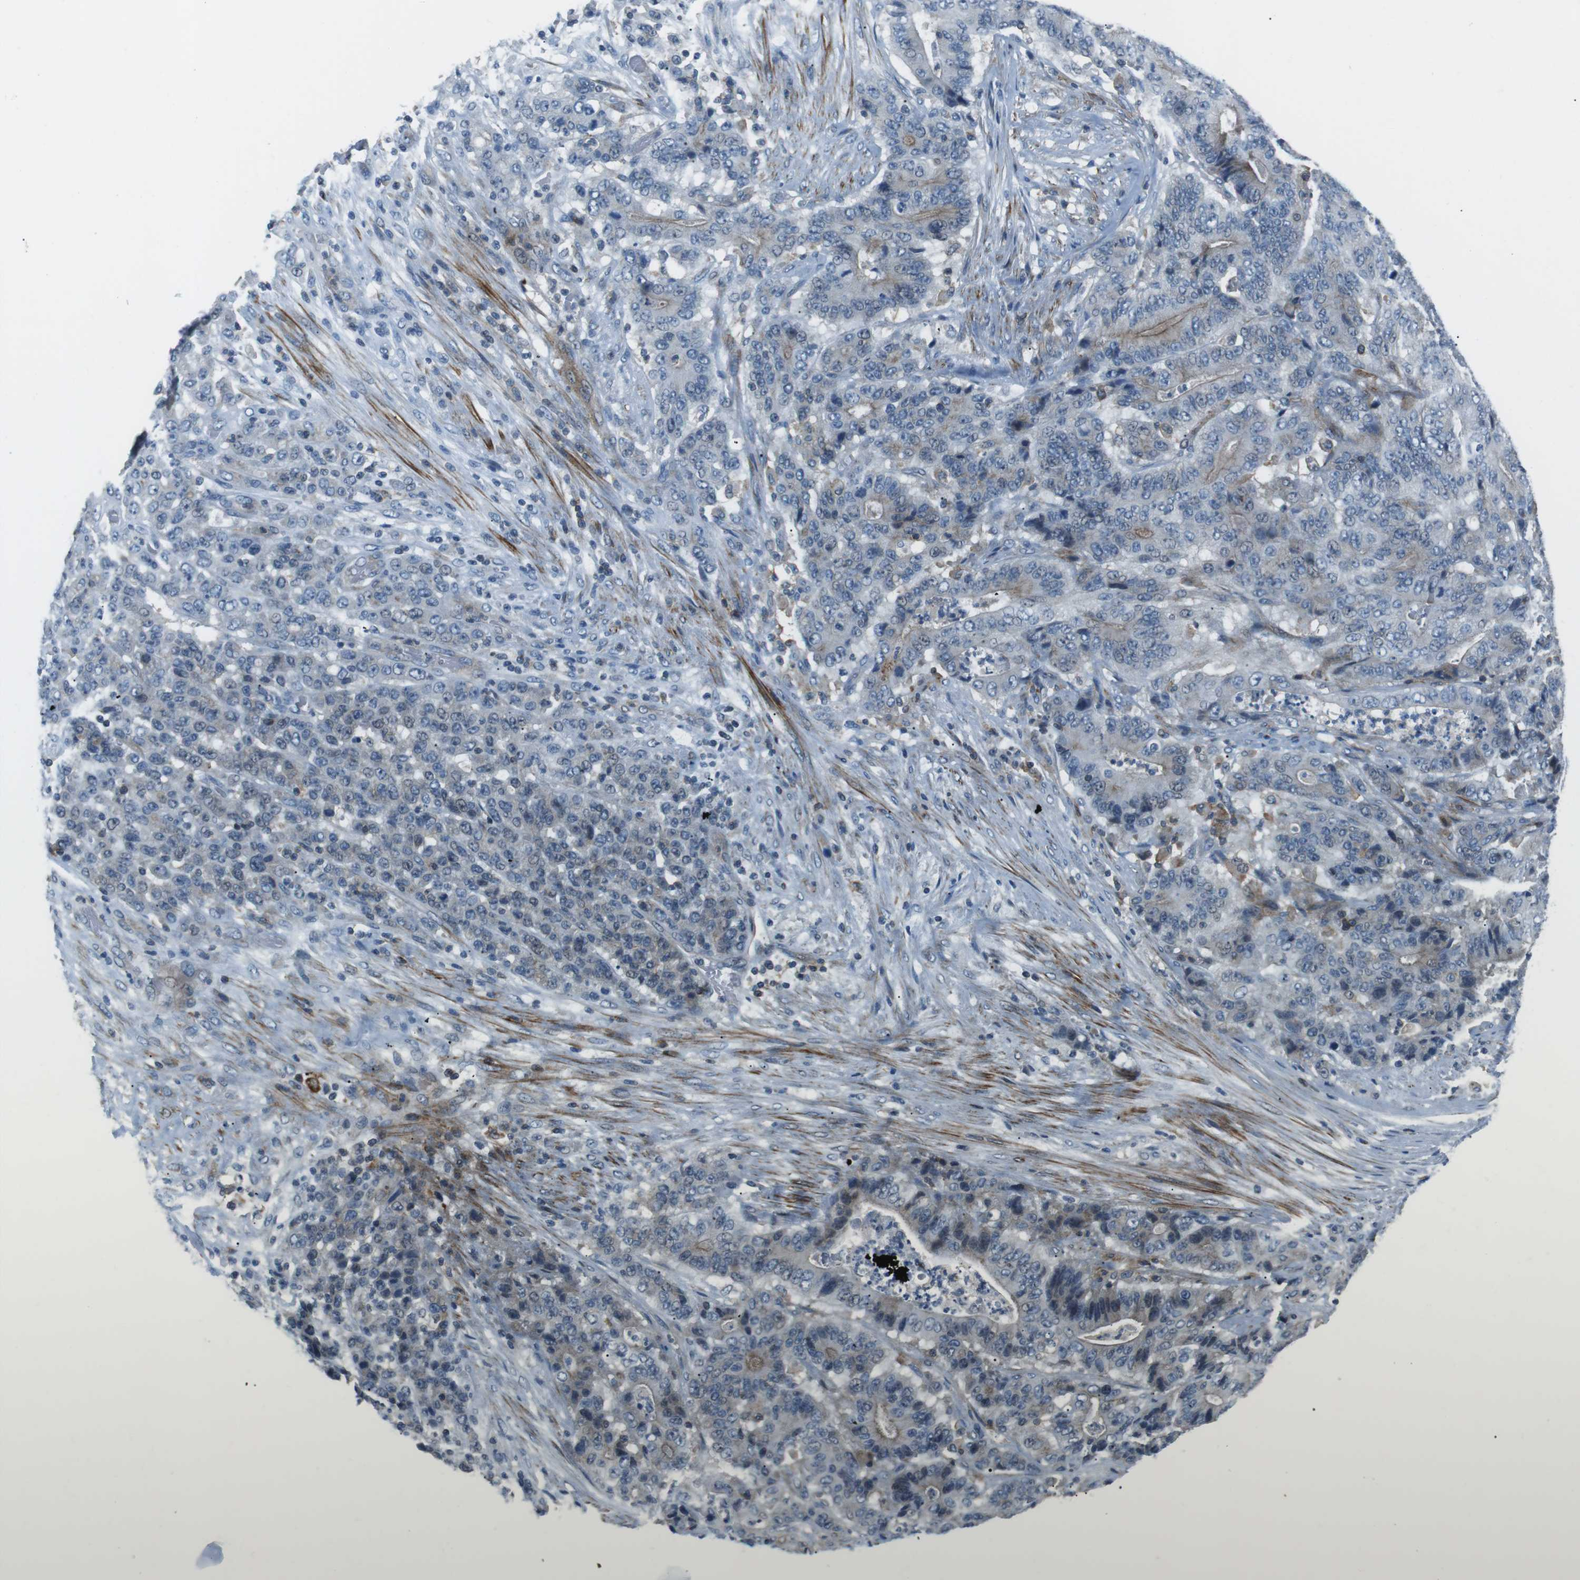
{"staining": {"intensity": "weak", "quantity": "<25%", "location": "cytoplasmic/membranous"}, "tissue": "stomach cancer", "cell_type": "Tumor cells", "image_type": "cancer", "snomed": [{"axis": "morphology", "description": "Adenocarcinoma, NOS"}, {"axis": "topography", "description": "Stomach"}], "caption": "The histopathology image demonstrates no staining of tumor cells in adenocarcinoma (stomach).", "gene": "ARVCF", "patient": {"sex": "female", "age": 73}}